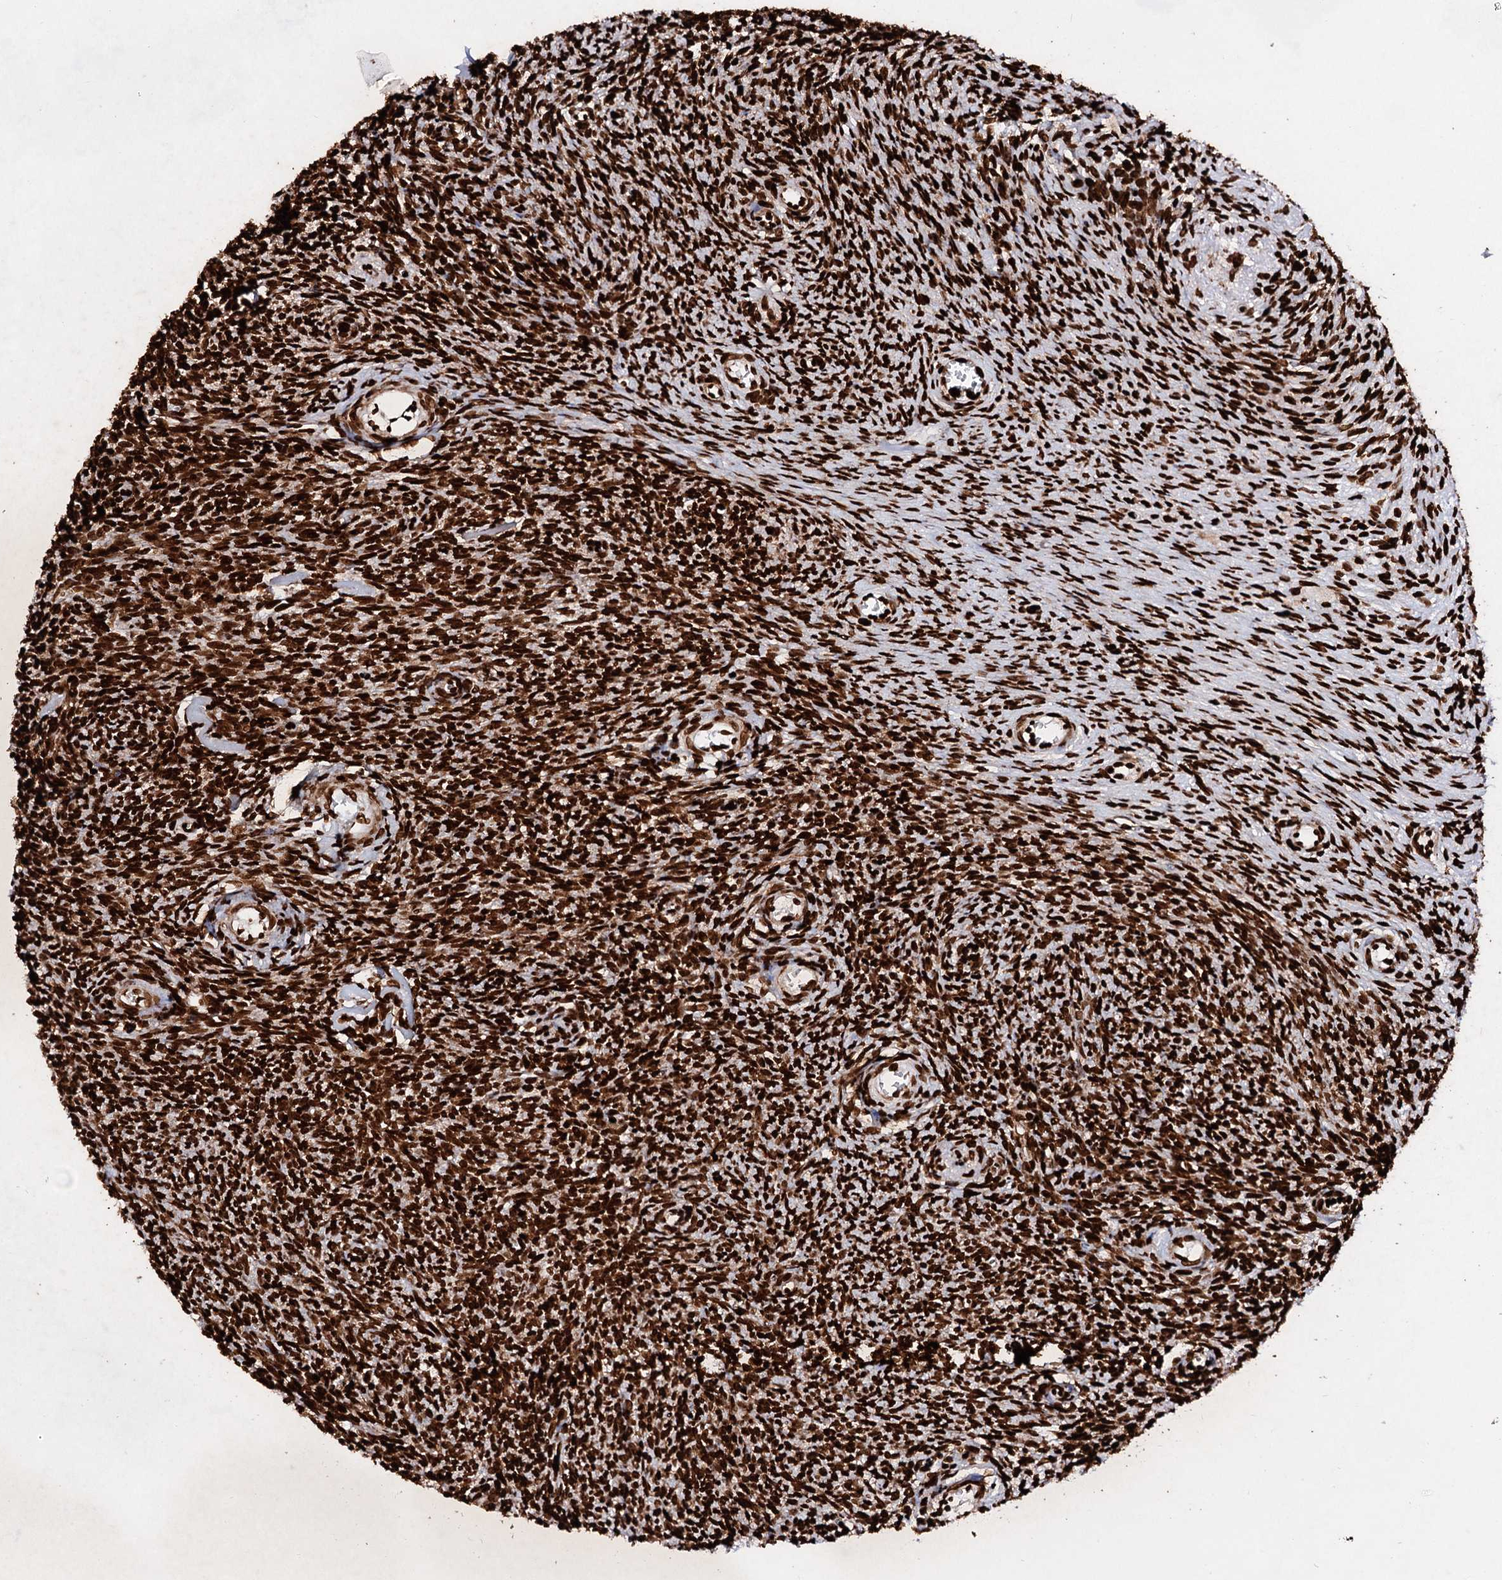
{"staining": {"intensity": "strong", "quantity": ">75%", "location": "nuclear"}, "tissue": "ovary", "cell_type": "Ovarian stroma cells", "image_type": "normal", "snomed": [{"axis": "morphology", "description": "Normal tissue, NOS"}, {"axis": "topography", "description": "Ovary"}], "caption": "Ovarian stroma cells display strong nuclear positivity in approximately >75% of cells in benign ovary. (DAB = brown stain, brightfield microscopy at high magnification).", "gene": "HMGB2", "patient": {"sex": "female", "age": 44}}